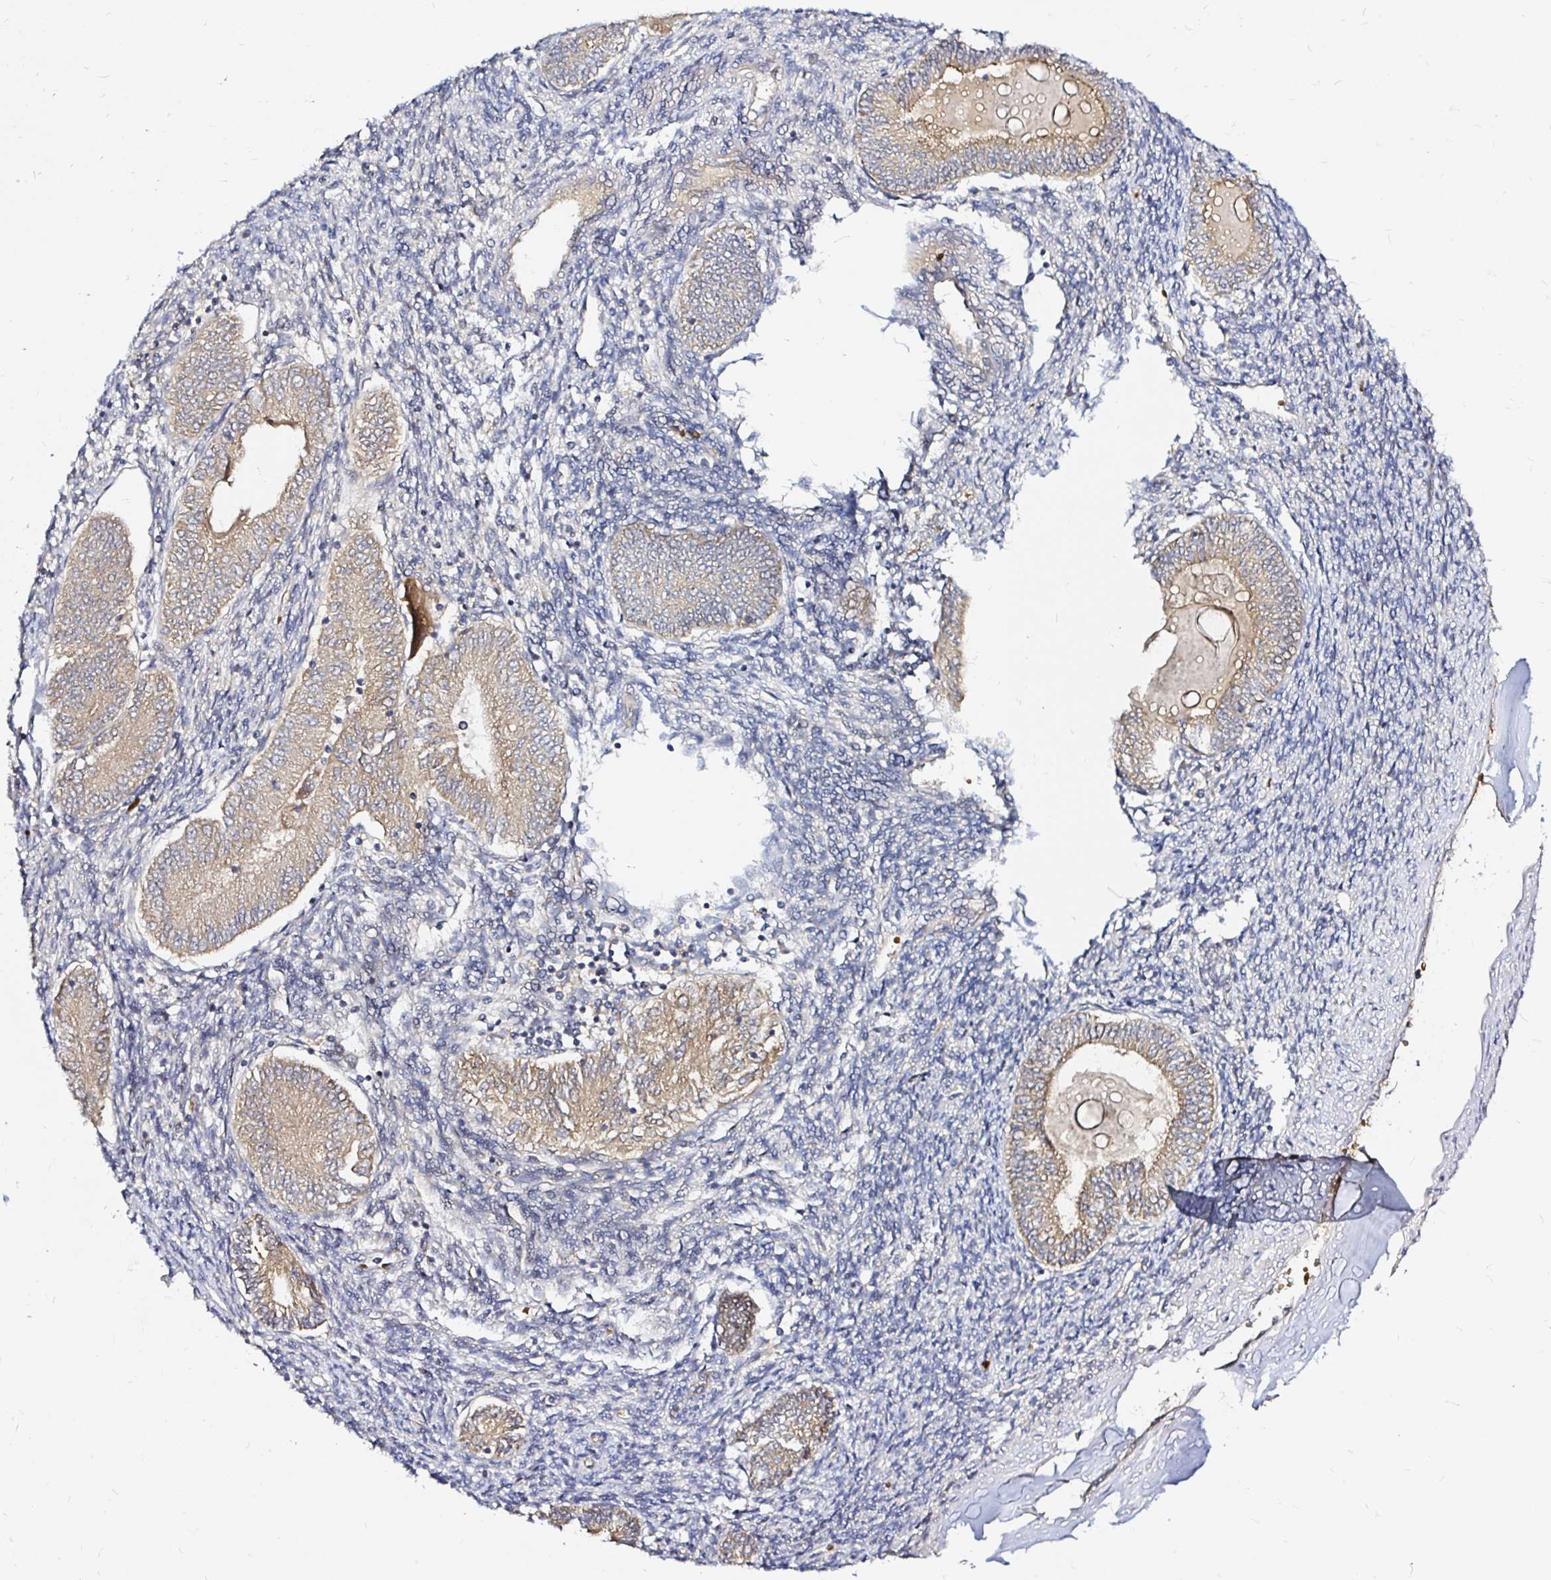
{"staining": {"intensity": "moderate", "quantity": ">75%", "location": "cytoplasmic/membranous"}, "tissue": "endometrial cancer", "cell_type": "Tumor cells", "image_type": "cancer", "snomed": [{"axis": "morphology", "description": "Carcinoma, NOS"}, {"axis": "topography", "description": "Uterus"}], "caption": "A micrograph of human carcinoma (endometrial) stained for a protein shows moderate cytoplasmic/membranous brown staining in tumor cells.", "gene": "ARHGEF37", "patient": {"sex": "female", "age": 76}}